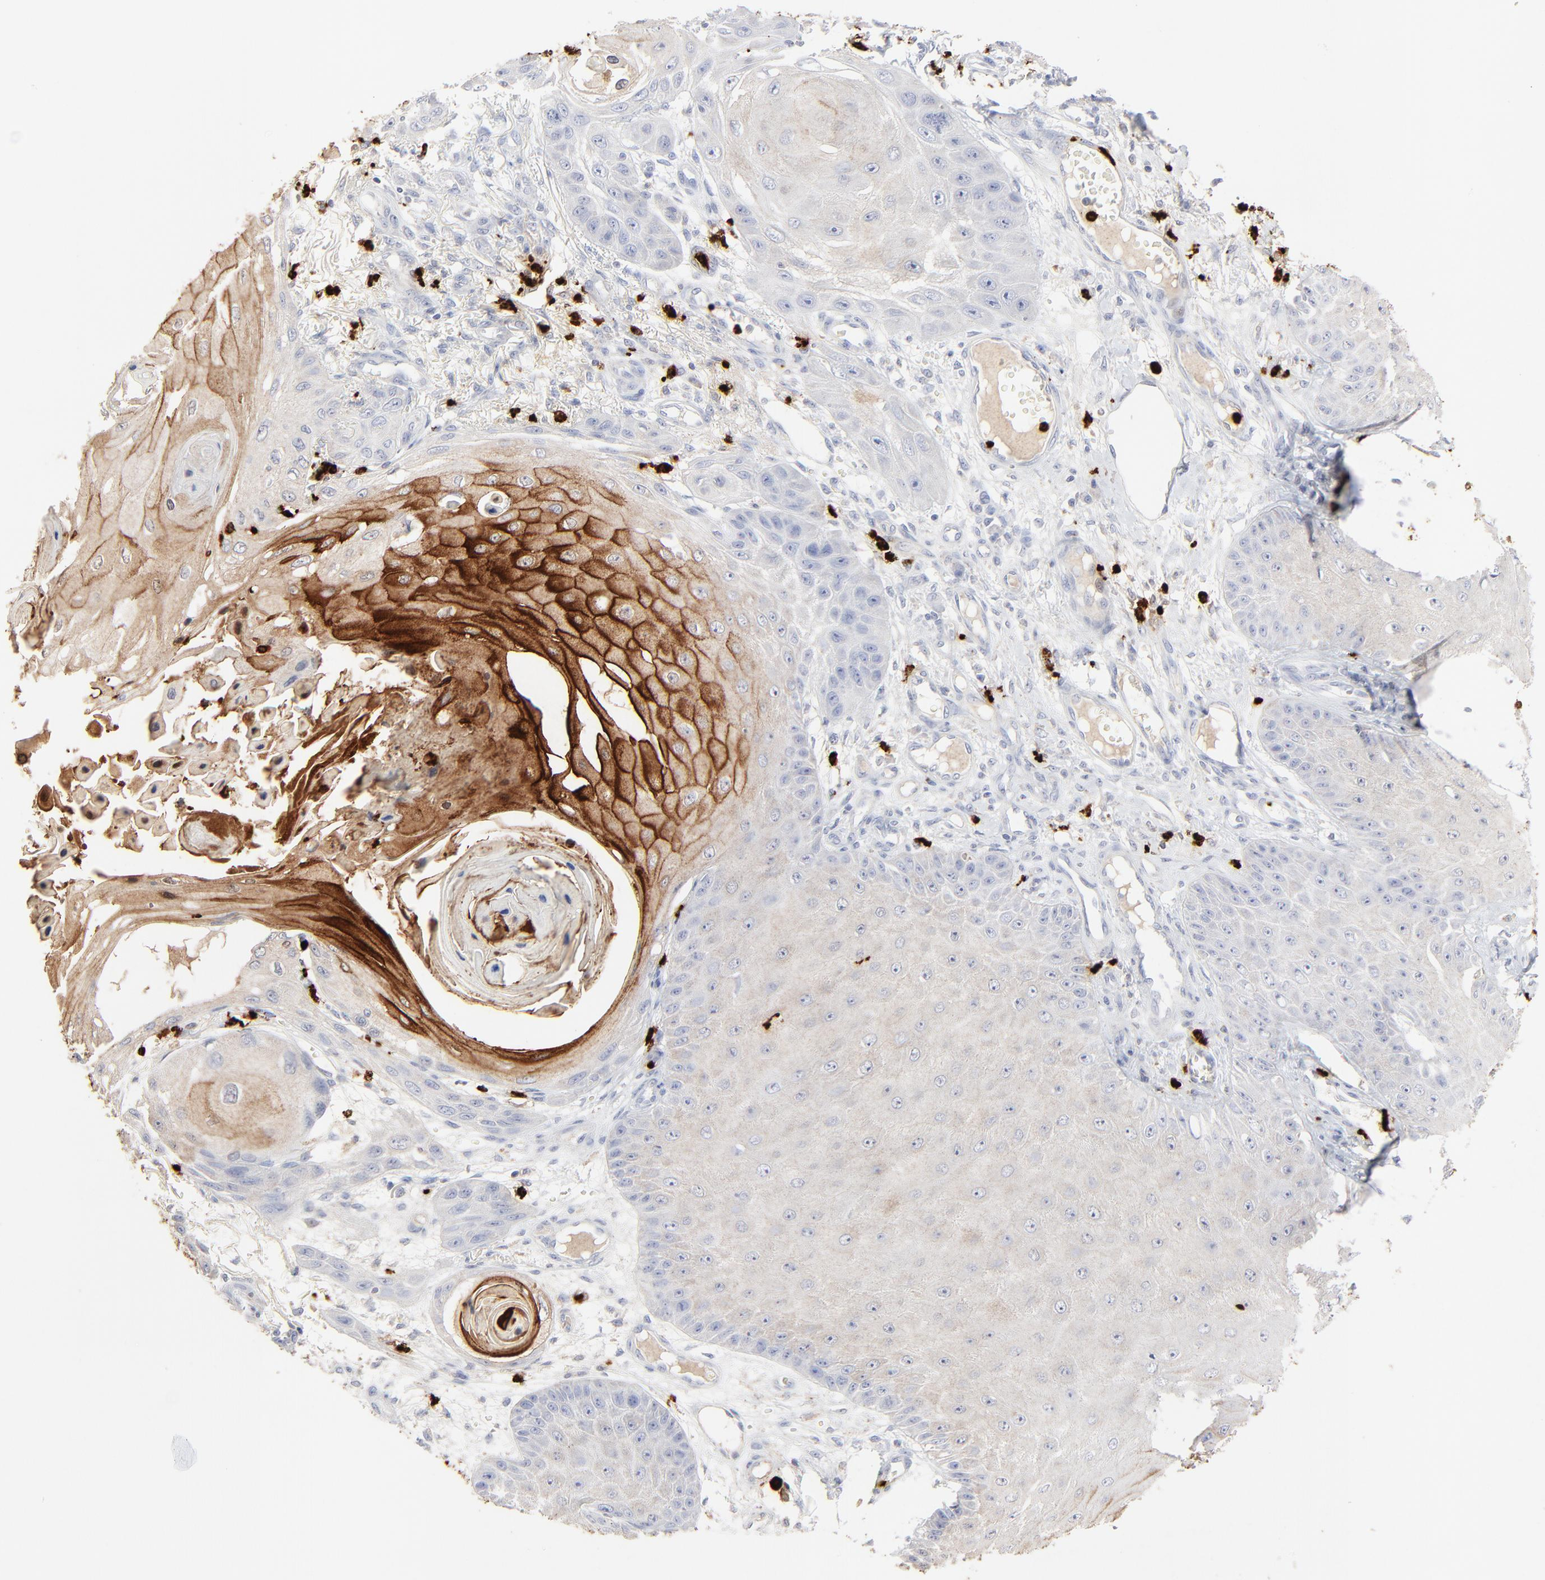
{"staining": {"intensity": "moderate", "quantity": "<25%", "location": "cytoplasmic/membranous"}, "tissue": "skin cancer", "cell_type": "Tumor cells", "image_type": "cancer", "snomed": [{"axis": "morphology", "description": "Squamous cell carcinoma, NOS"}, {"axis": "topography", "description": "Skin"}], "caption": "High-power microscopy captured an immunohistochemistry image of skin cancer, revealing moderate cytoplasmic/membranous expression in approximately <25% of tumor cells.", "gene": "LCN2", "patient": {"sex": "female", "age": 40}}